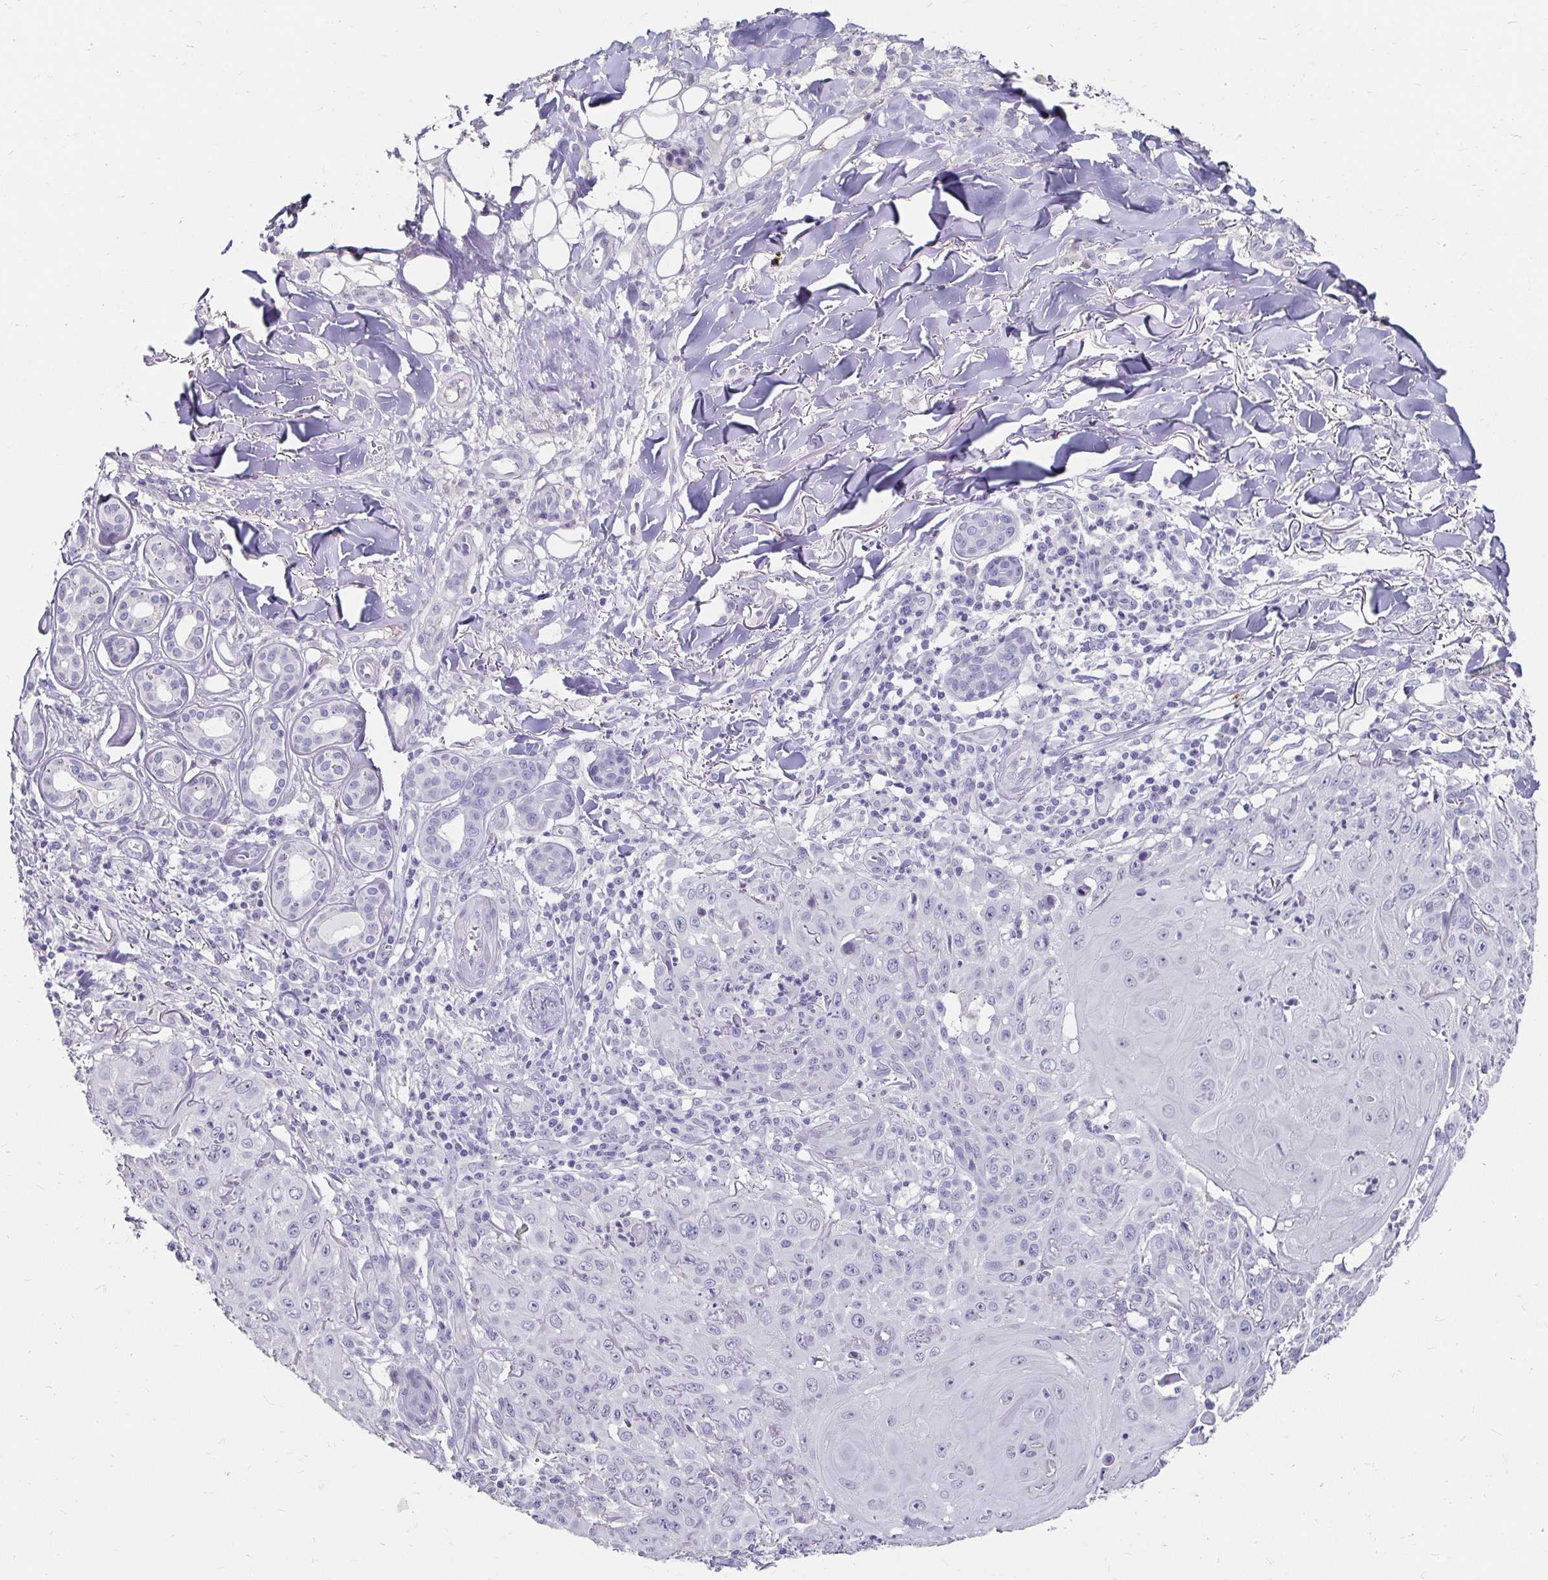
{"staining": {"intensity": "negative", "quantity": "none", "location": "none"}, "tissue": "skin cancer", "cell_type": "Tumor cells", "image_type": "cancer", "snomed": [{"axis": "morphology", "description": "Squamous cell carcinoma, NOS"}, {"axis": "topography", "description": "Skin"}], "caption": "Protein analysis of skin cancer shows no significant staining in tumor cells.", "gene": "SCG3", "patient": {"sex": "male", "age": 75}}